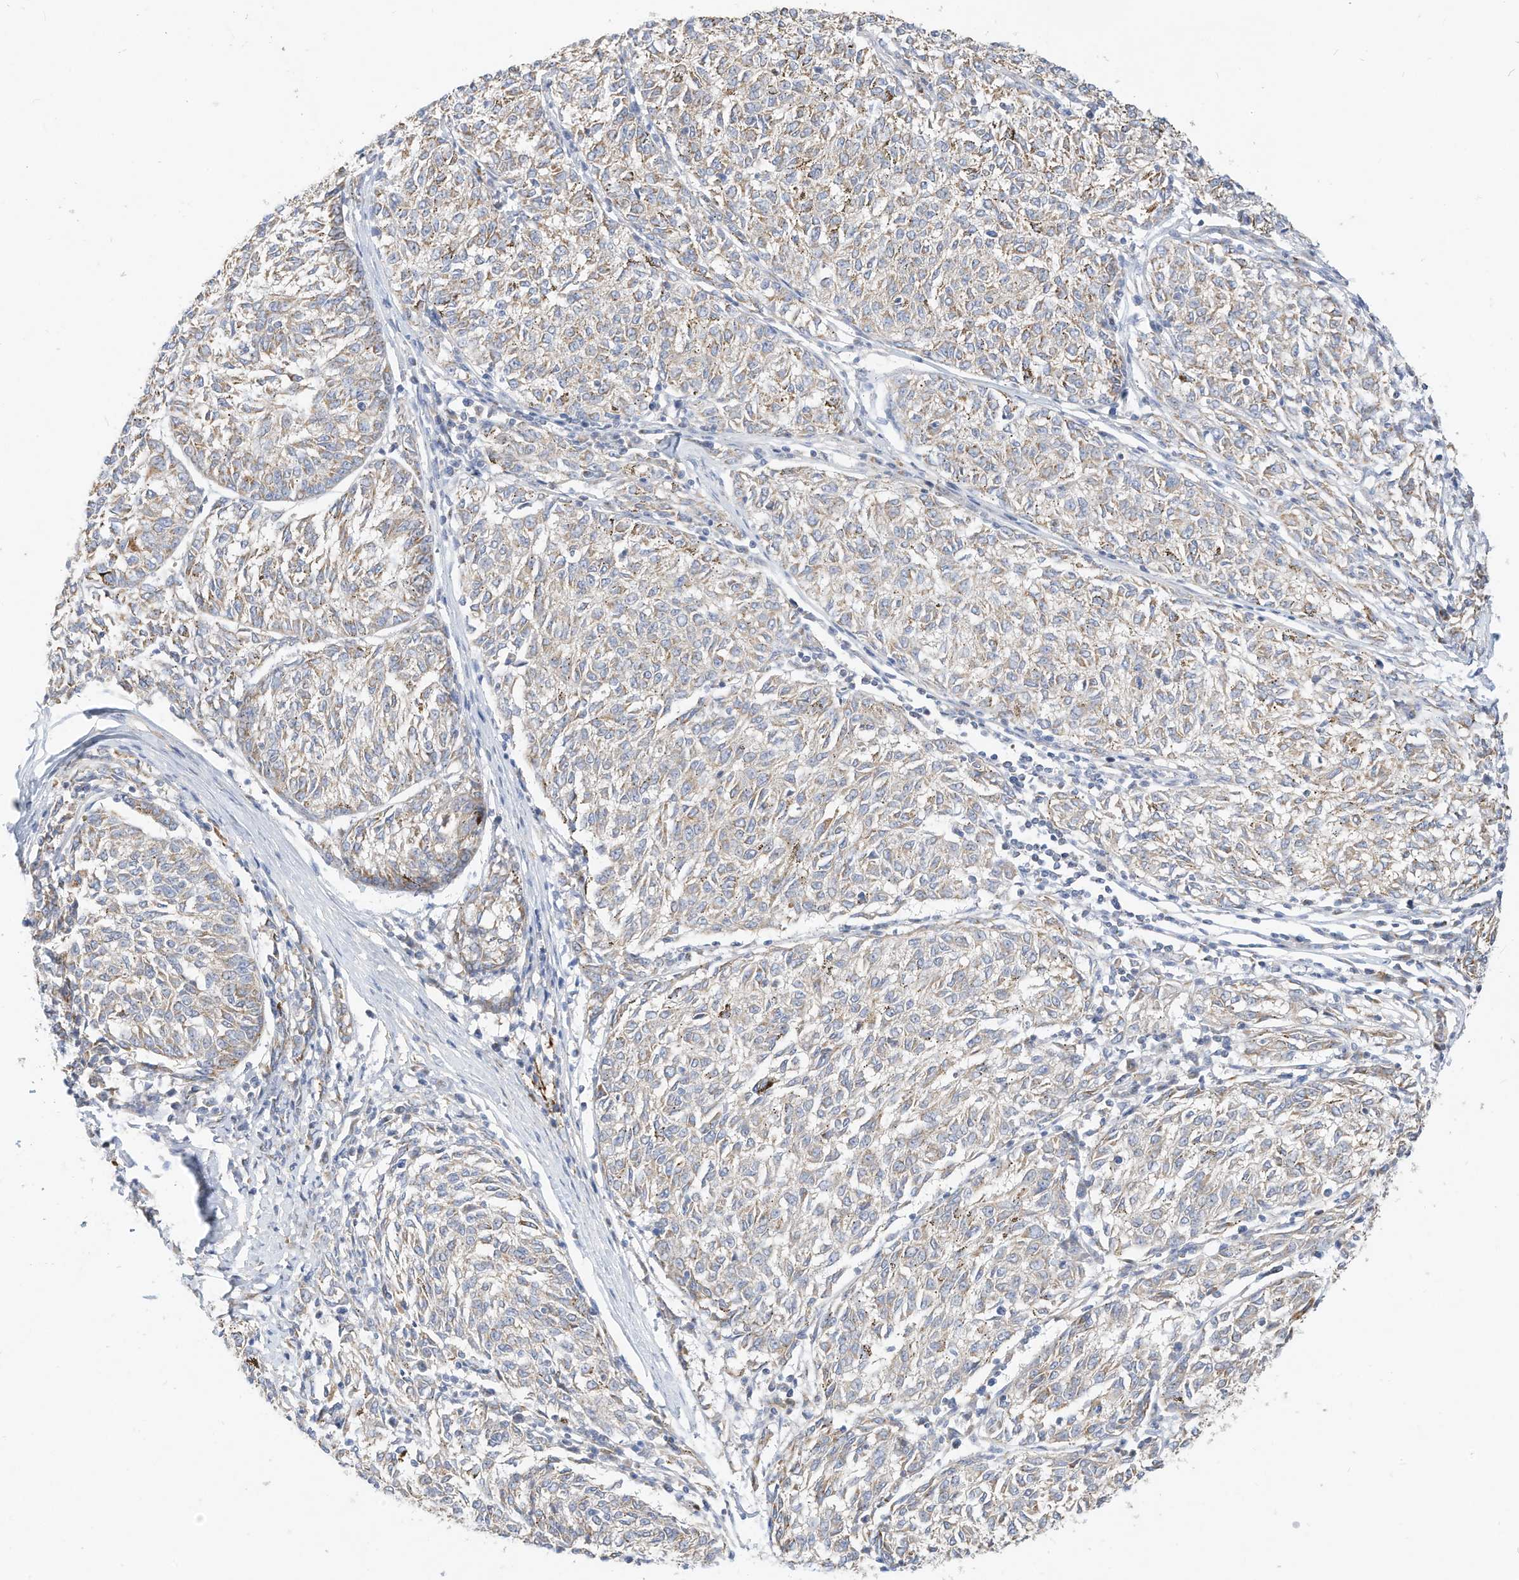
{"staining": {"intensity": "weak", "quantity": ">75%", "location": "cytoplasmic/membranous"}, "tissue": "melanoma", "cell_type": "Tumor cells", "image_type": "cancer", "snomed": [{"axis": "morphology", "description": "Malignant melanoma, NOS"}, {"axis": "topography", "description": "Skin"}], "caption": "An immunohistochemistry micrograph of neoplastic tissue is shown. Protein staining in brown shows weak cytoplasmic/membranous positivity in melanoma within tumor cells.", "gene": "RHOH", "patient": {"sex": "female", "age": 72}}